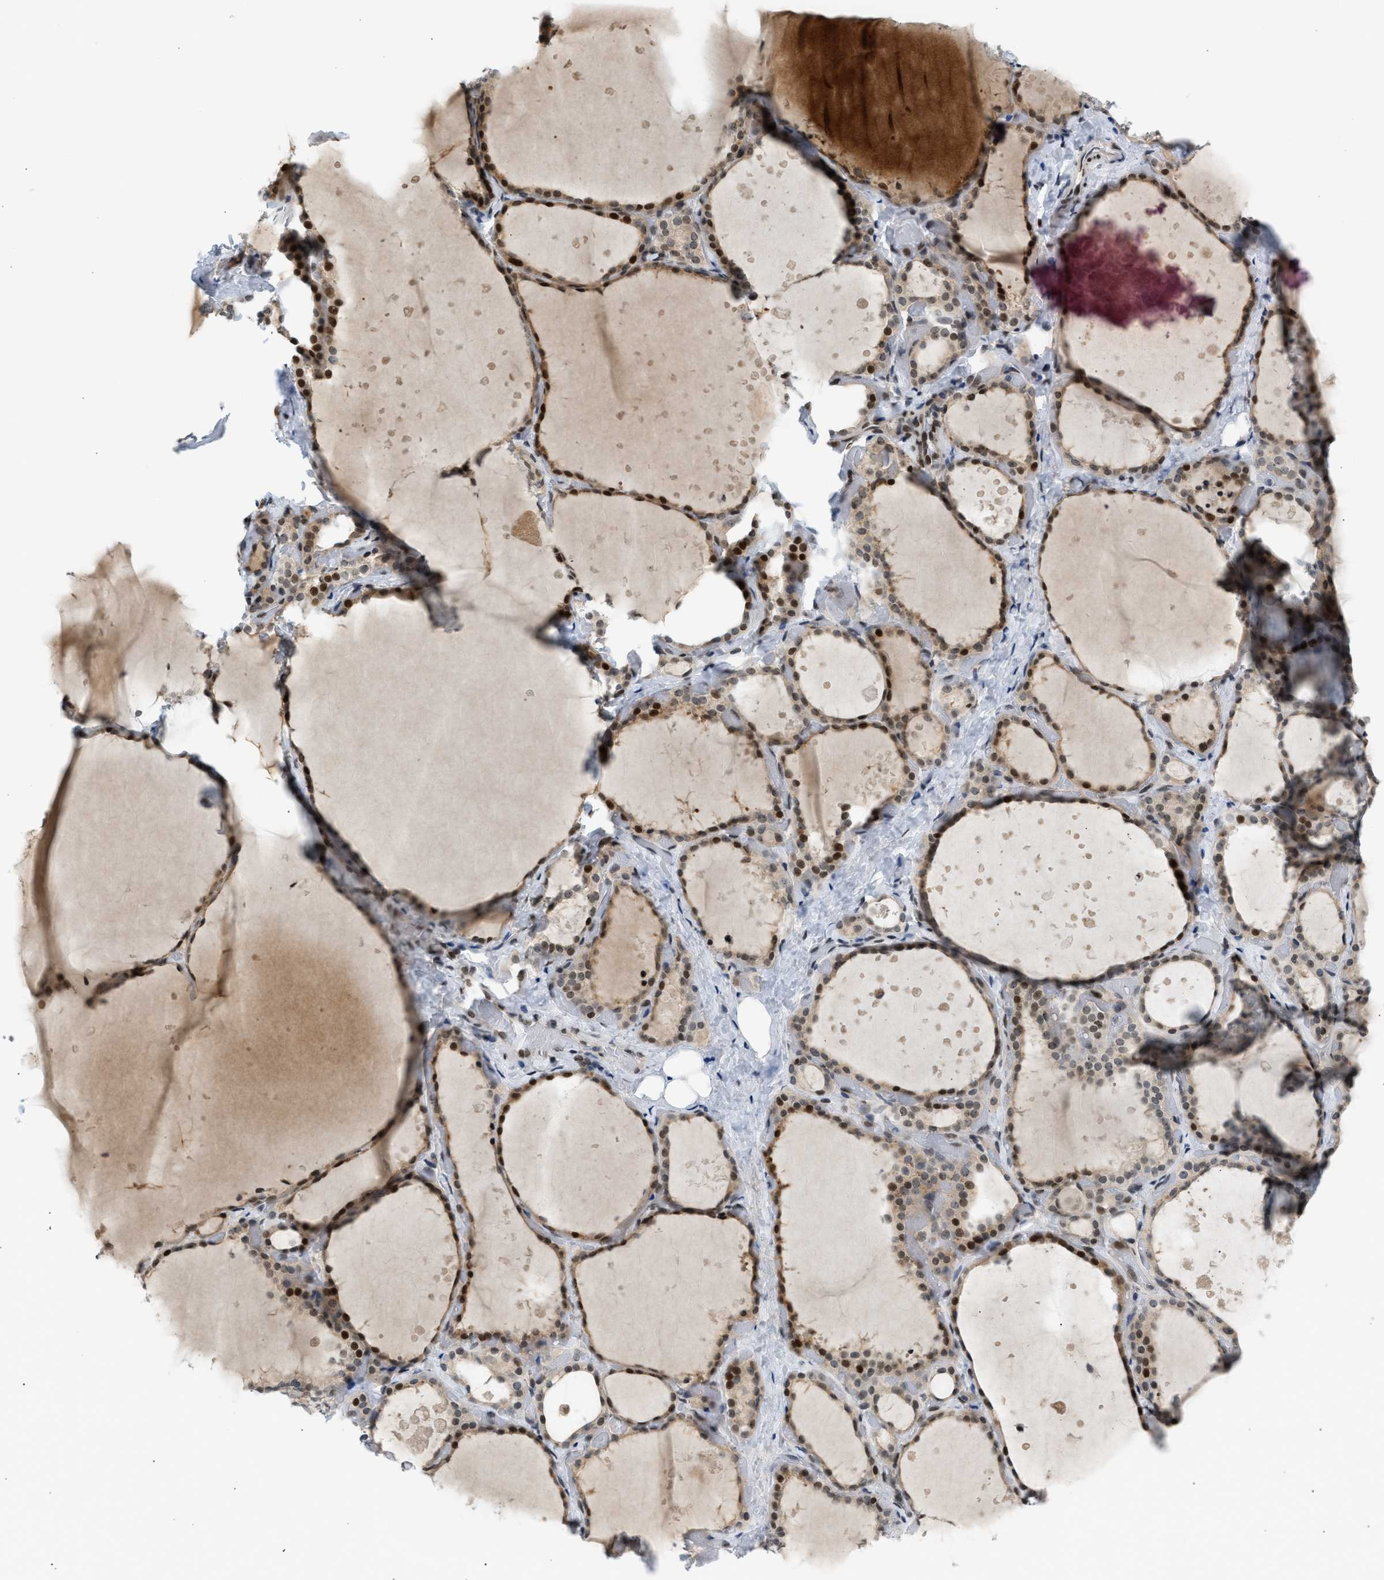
{"staining": {"intensity": "strong", "quantity": ">75%", "location": "cytoplasmic/membranous,nuclear"}, "tissue": "thyroid gland", "cell_type": "Glandular cells", "image_type": "normal", "snomed": [{"axis": "morphology", "description": "Normal tissue, NOS"}, {"axis": "topography", "description": "Thyroid gland"}], "caption": "Protein expression analysis of benign human thyroid gland reveals strong cytoplasmic/membranous,nuclear staining in approximately >75% of glandular cells. Immunohistochemistry (ihc) stains the protein in brown and the nuclei are stained blue.", "gene": "NPS", "patient": {"sex": "female", "age": 44}}